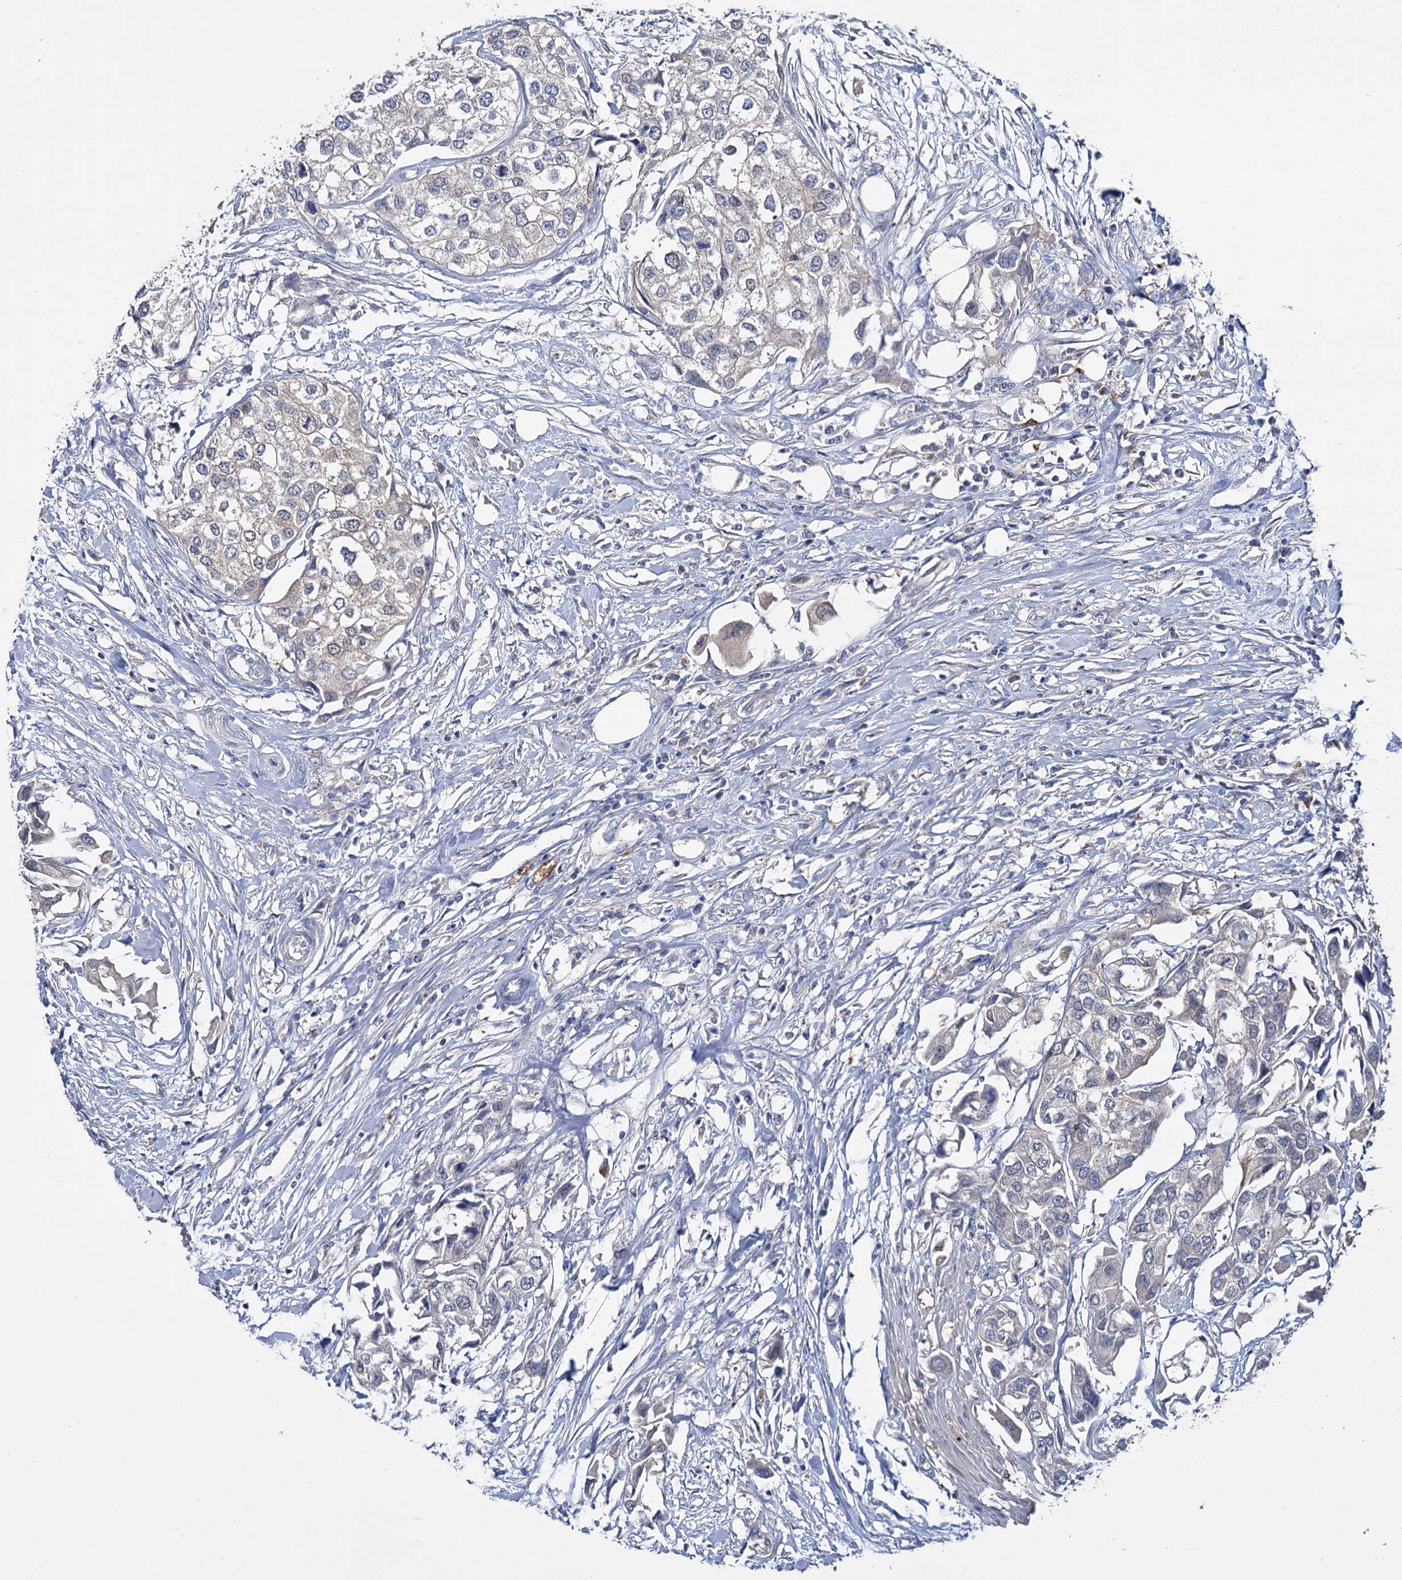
{"staining": {"intensity": "negative", "quantity": "none", "location": "none"}, "tissue": "urothelial cancer", "cell_type": "Tumor cells", "image_type": "cancer", "snomed": [{"axis": "morphology", "description": "Urothelial carcinoma, High grade"}, {"axis": "topography", "description": "Urinary bladder"}], "caption": "The histopathology image exhibits no staining of tumor cells in high-grade urothelial carcinoma.", "gene": "LYZL4", "patient": {"sex": "male", "age": 64}}